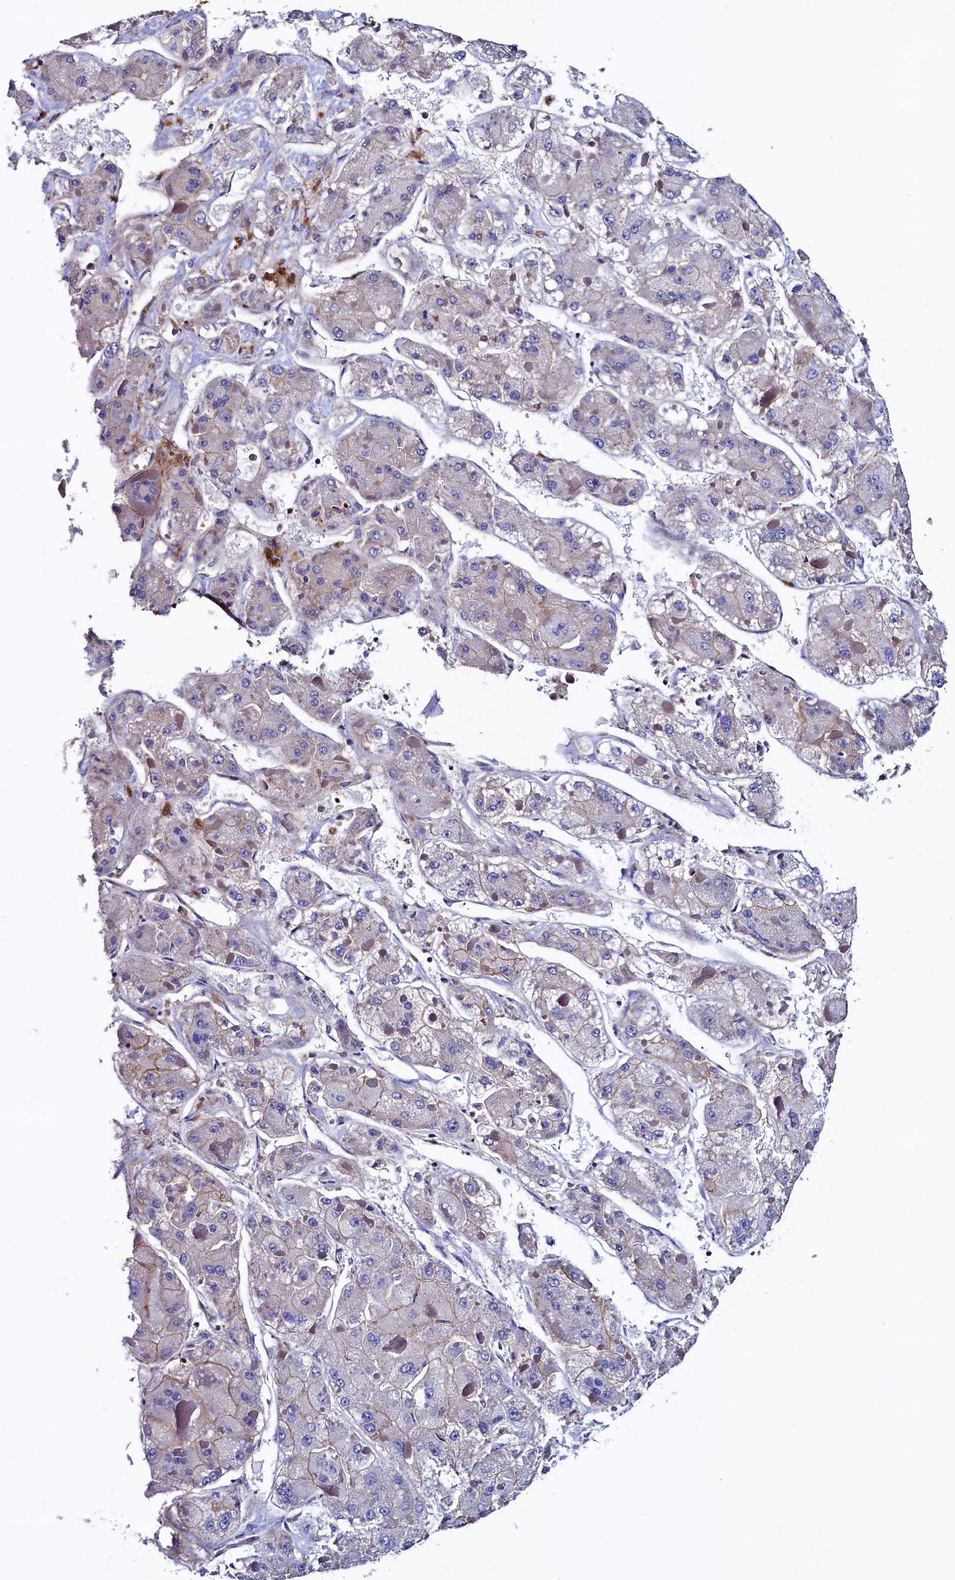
{"staining": {"intensity": "weak", "quantity": "<25%", "location": "cytoplasmic/membranous"}, "tissue": "liver cancer", "cell_type": "Tumor cells", "image_type": "cancer", "snomed": [{"axis": "morphology", "description": "Carcinoma, Hepatocellular, NOS"}, {"axis": "topography", "description": "Liver"}], "caption": "High power microscopy photomicrograph of an IHC photomicrograph of hepatocellular carcinoma (liver), revealing no significant positivity in tumor cells. Brightfield microscopy of IHC stained with DAB (3,3'-diaminobenzidine) (brown) and hematoxylin (blue), captured at high magnification.", "gene": "ATXN2L", "patient": {"sex": "female", "age": 73}}